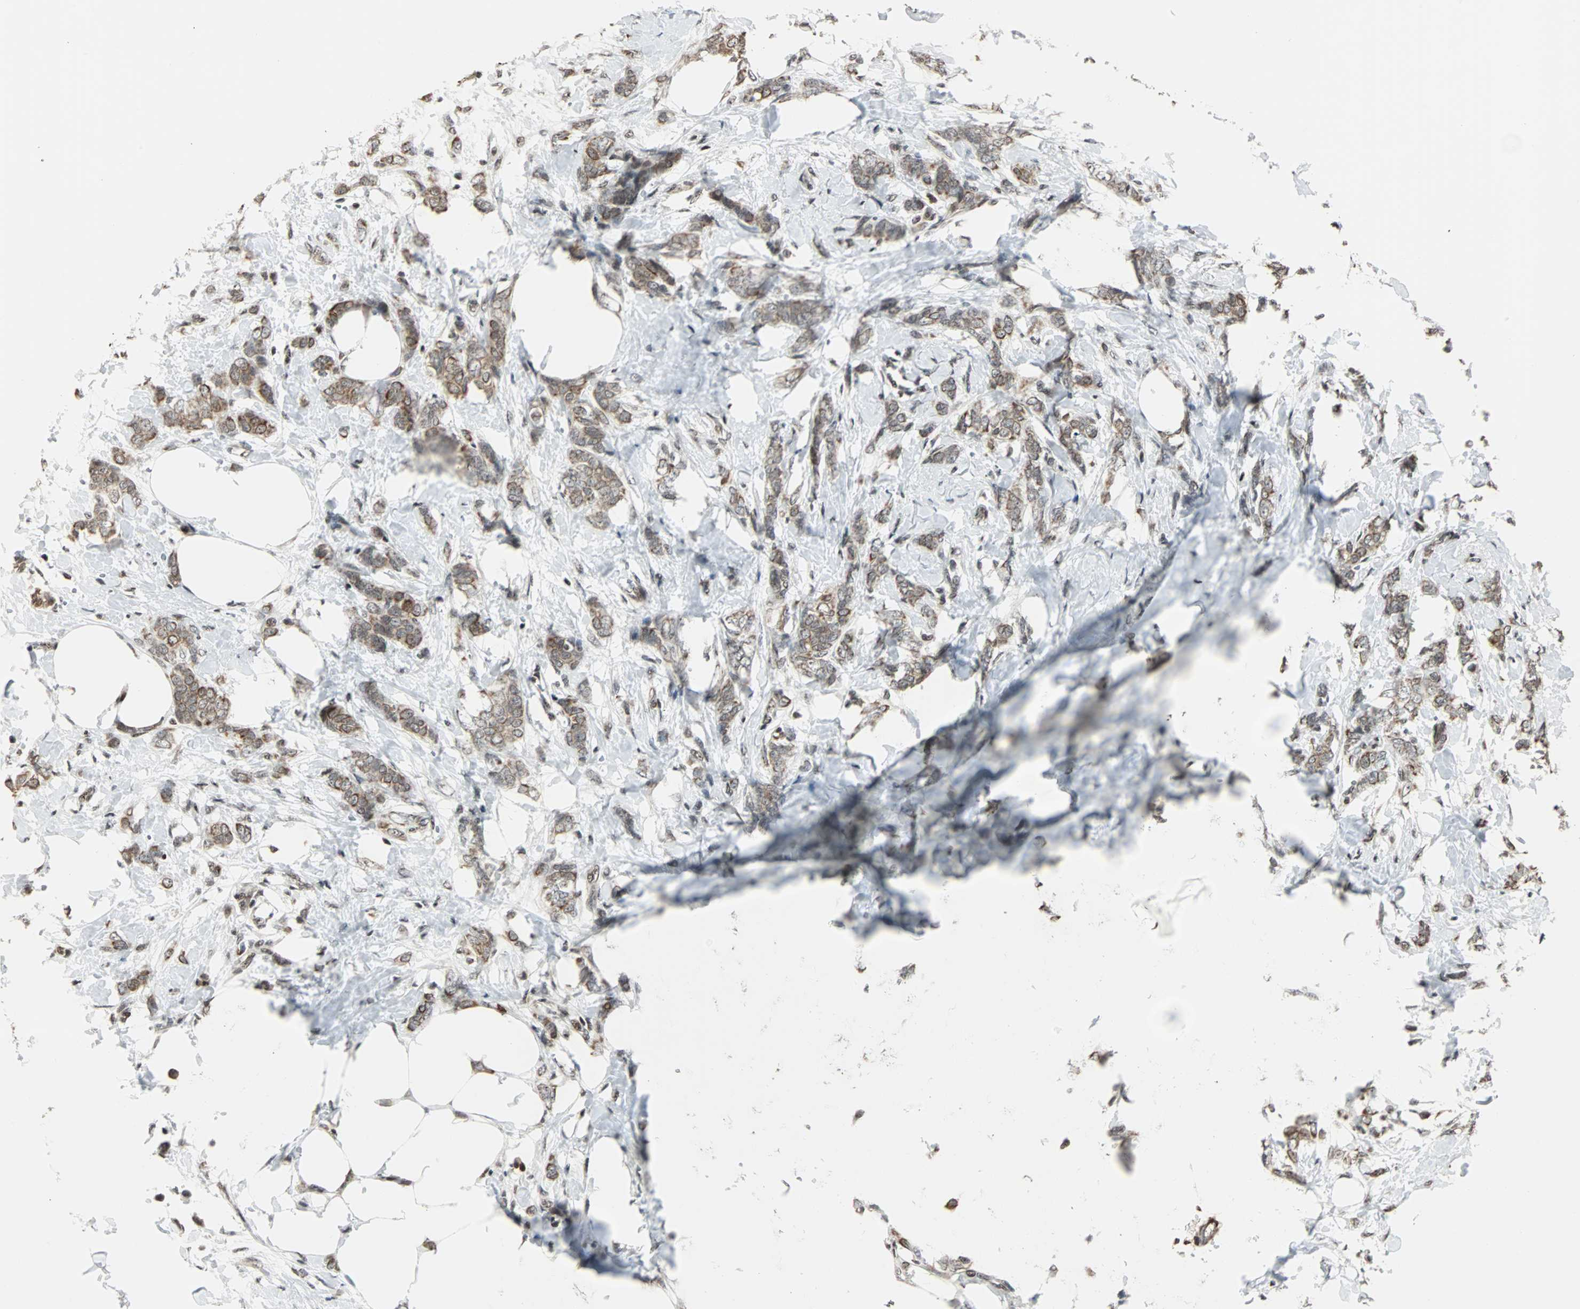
{"staining": {"intensity": "weak", "quantity": ">75%", "location": "cytoplasmic/membranous"}, "tissue": "breast cancer", "cell_type": "Tumor cells", "image_type": "cancer", "snomed": [{"axis": "morphology", "description": "Lobular carcinoma, in situ"}, {"axis": "morphology", "description": "Lobular carcinoma"}, {"axis": "topography", "description": "Breast"}], "caption": "Immunohistochemical staining of lobular carcinoma in situ (breast) exhibits weak cytoplasmic/membranous protein expression in about >75% of tumor cells. The staining is performed using DAB brown chromogen to label protein expression. The nuclei are counter-stained blue using hematoxylin.", "gene": "TERF2IP", "patient": {"sex": "female", "age": 41}}